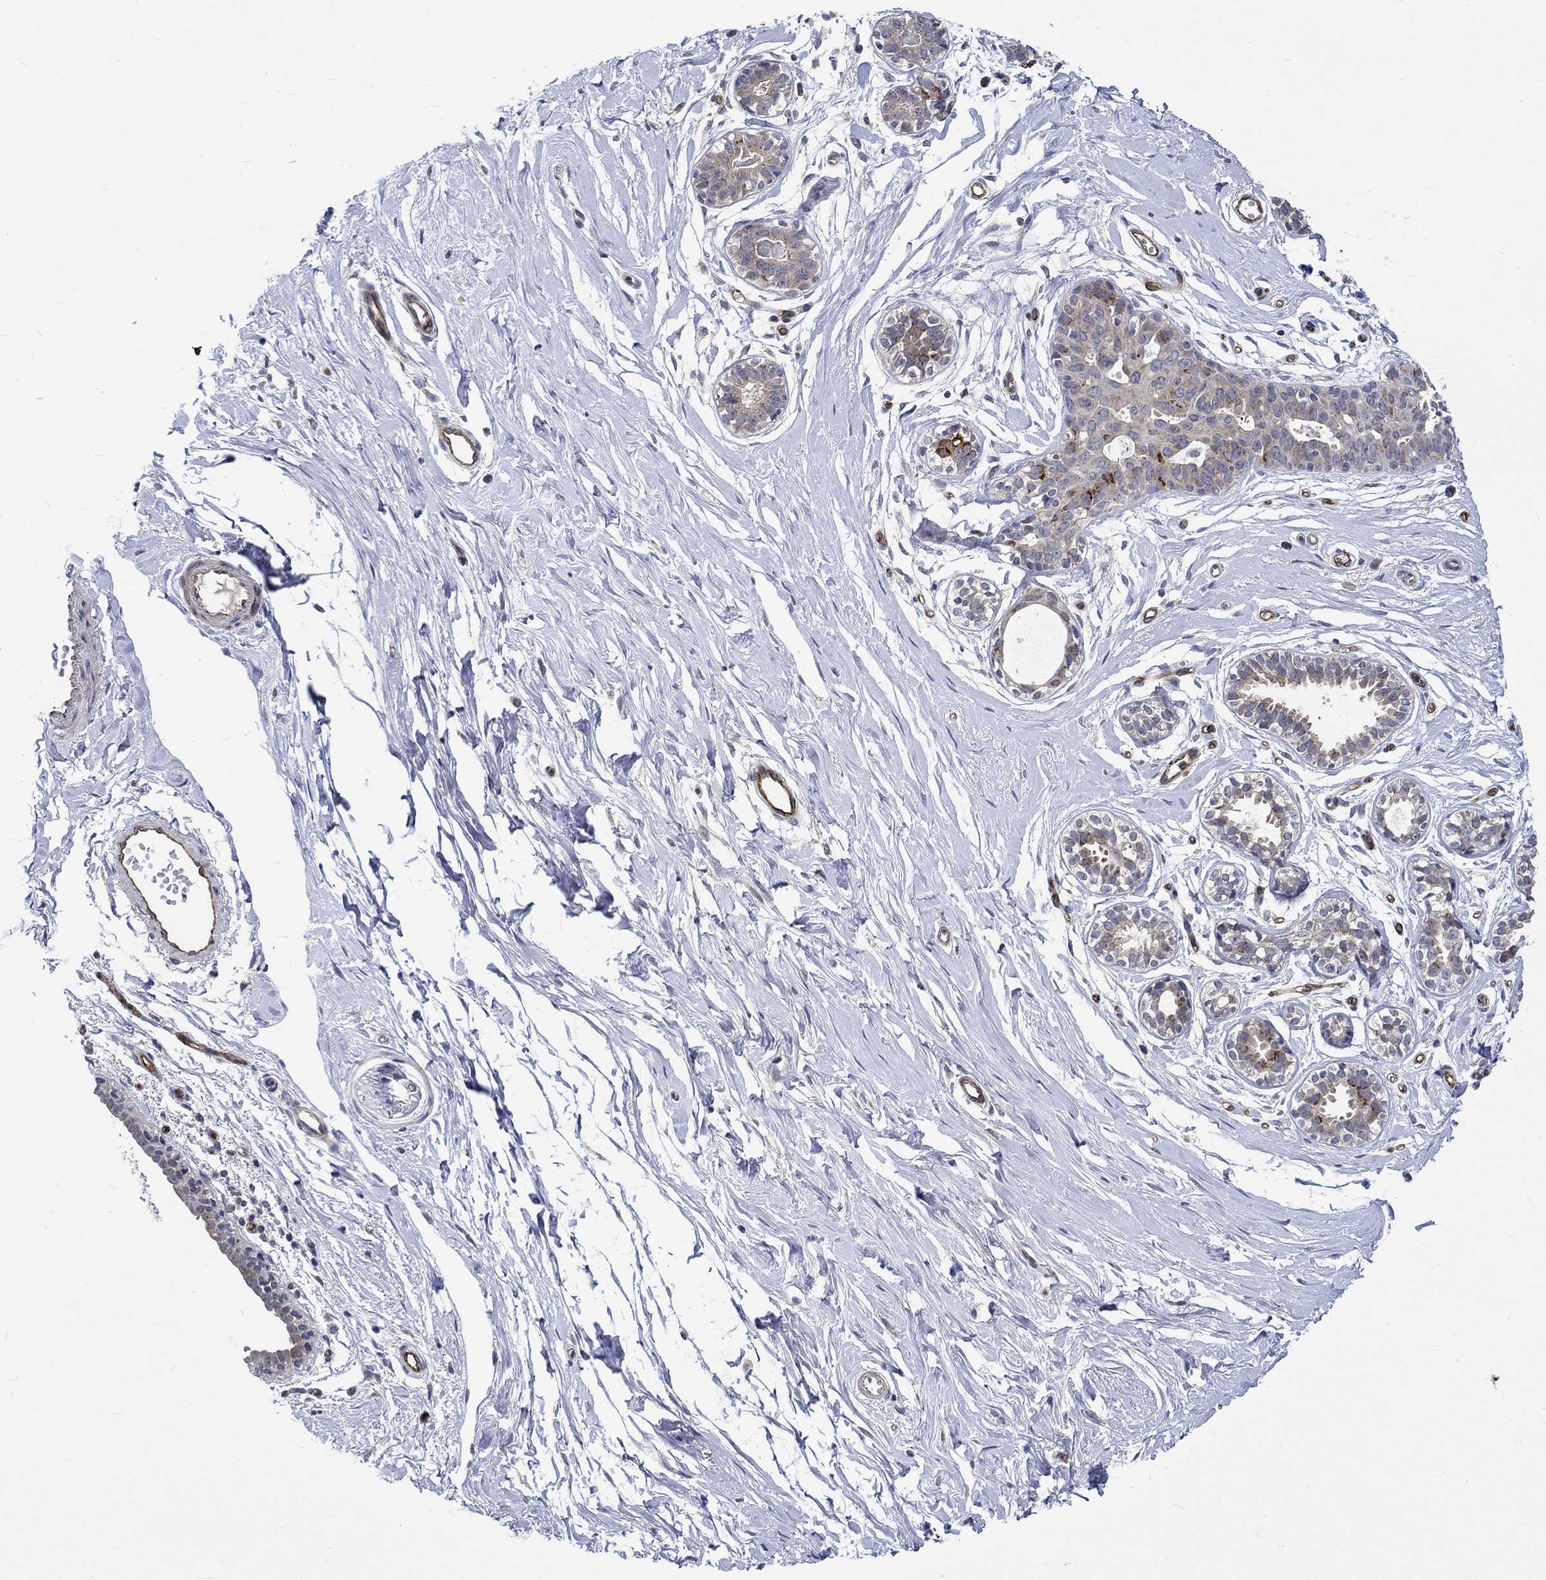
{"staining": {"intensity": "negative", "quantity": "none", "location": "none"}, "tissue": "breast", "cell_type": "Adipocytes", "image_type": "normal", "snomed": [{"axis": "morphology", "description": "Normal tissue, NOS"}, {"axis": "topography", "description": "Breast"}], "caption": "DAB (3,3'-diaminobenzidine) immunohistochemical staining of benign breast demonstrates no significant positivity in adipocytes.", "gene": "GJA5", "patient": {"sex": "female", "age": 49}}